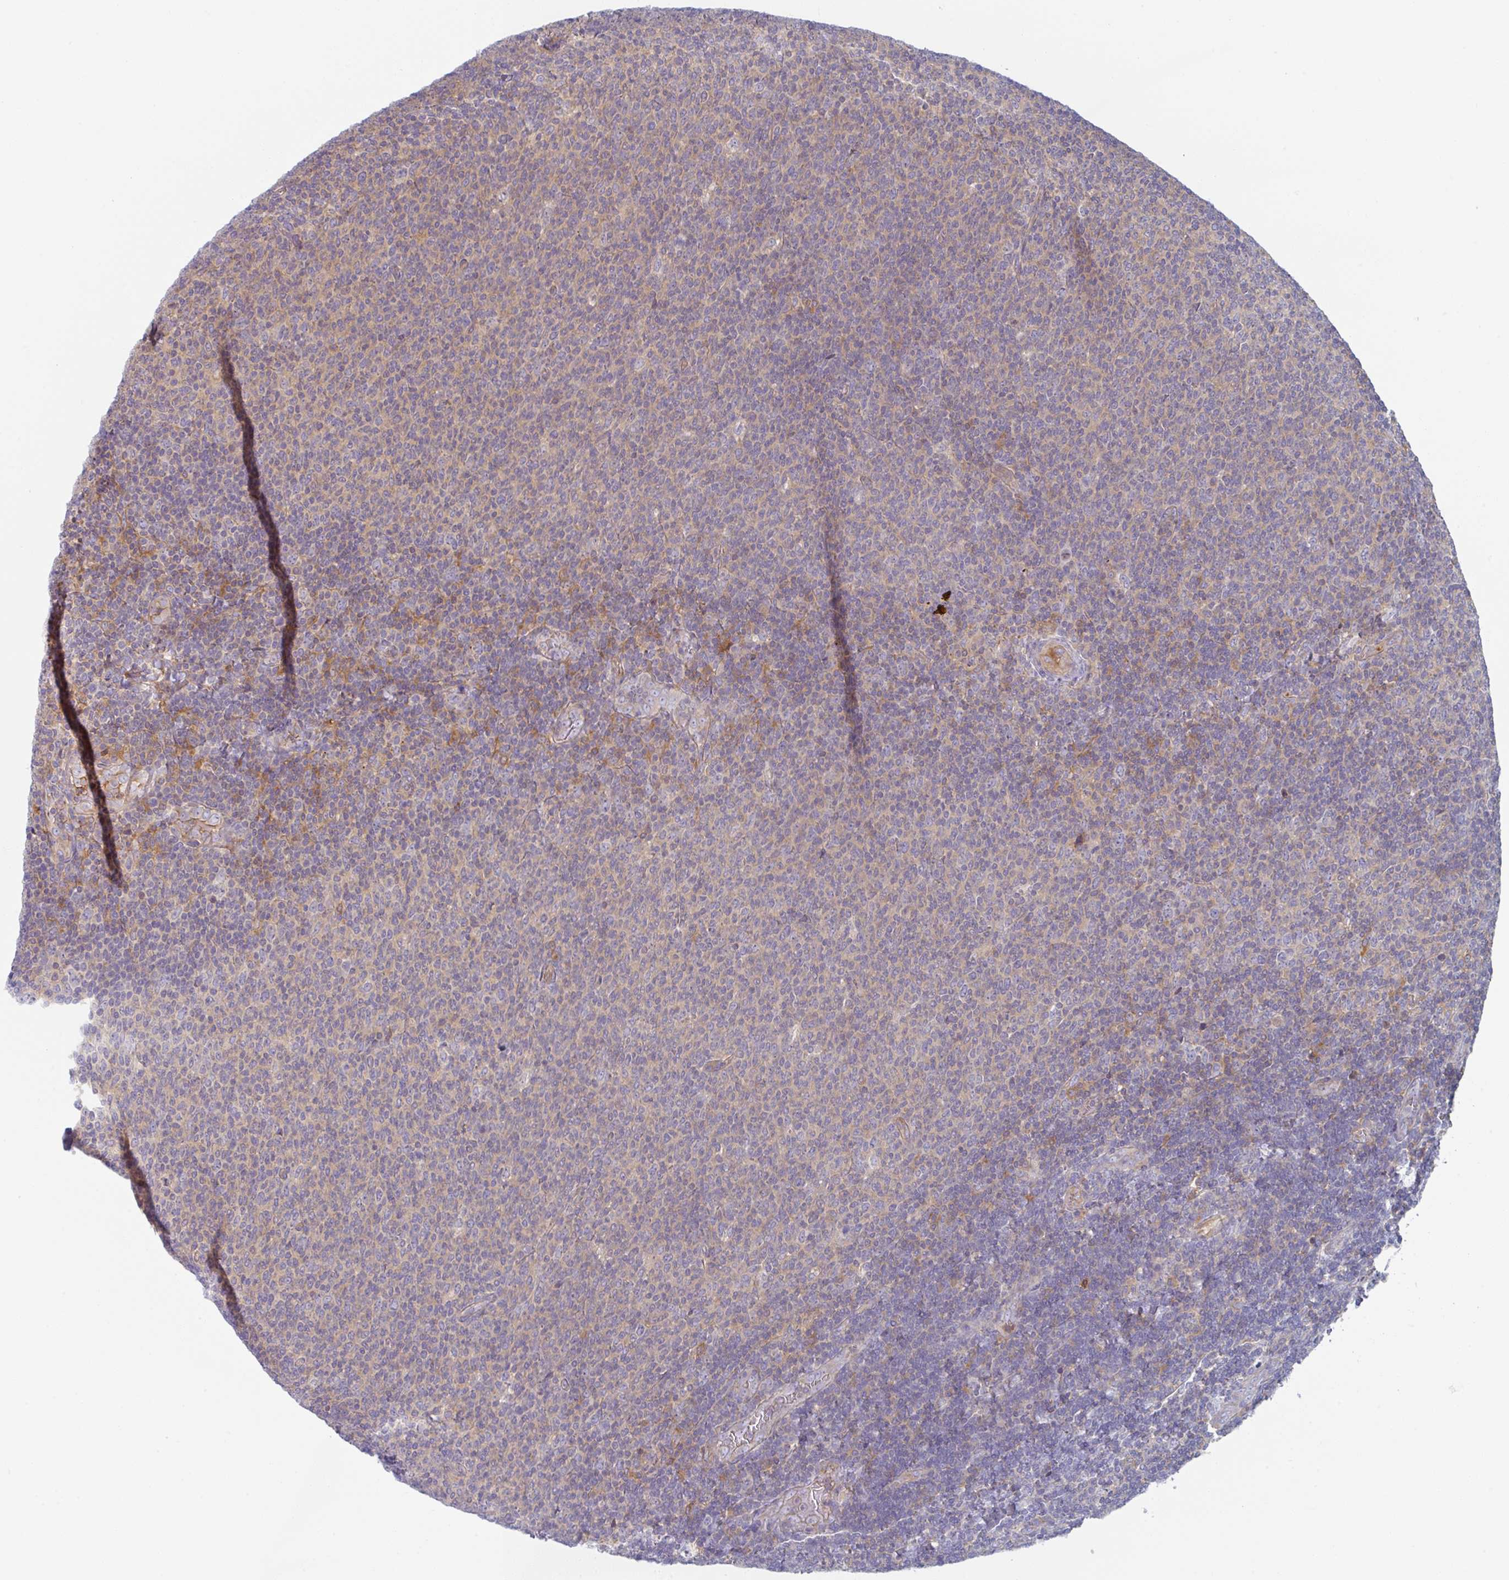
{"staining": {"intensity": "weak", "quantity": "25%-75%", "location": "cytoplasmic/membranous"}, "tissue": "lymphoma", "cell_type": "Tumor cells", "image_type": "cancer", "snomed": [{"axis": "morphology", "description": "Malignant lymphoma, non-Hodgkin's type, Low grade"}, {"axis": "topography", "description": "Lymph node"}], "caption": "This micrograph displays immunohistochemistry staining of lymphoma, with low weak cytoplasmic/membranous positivity in about 25%-75% of tumor cells.", "gene": "AMPD2", "patient": {"sex": "male", "age": 52}}